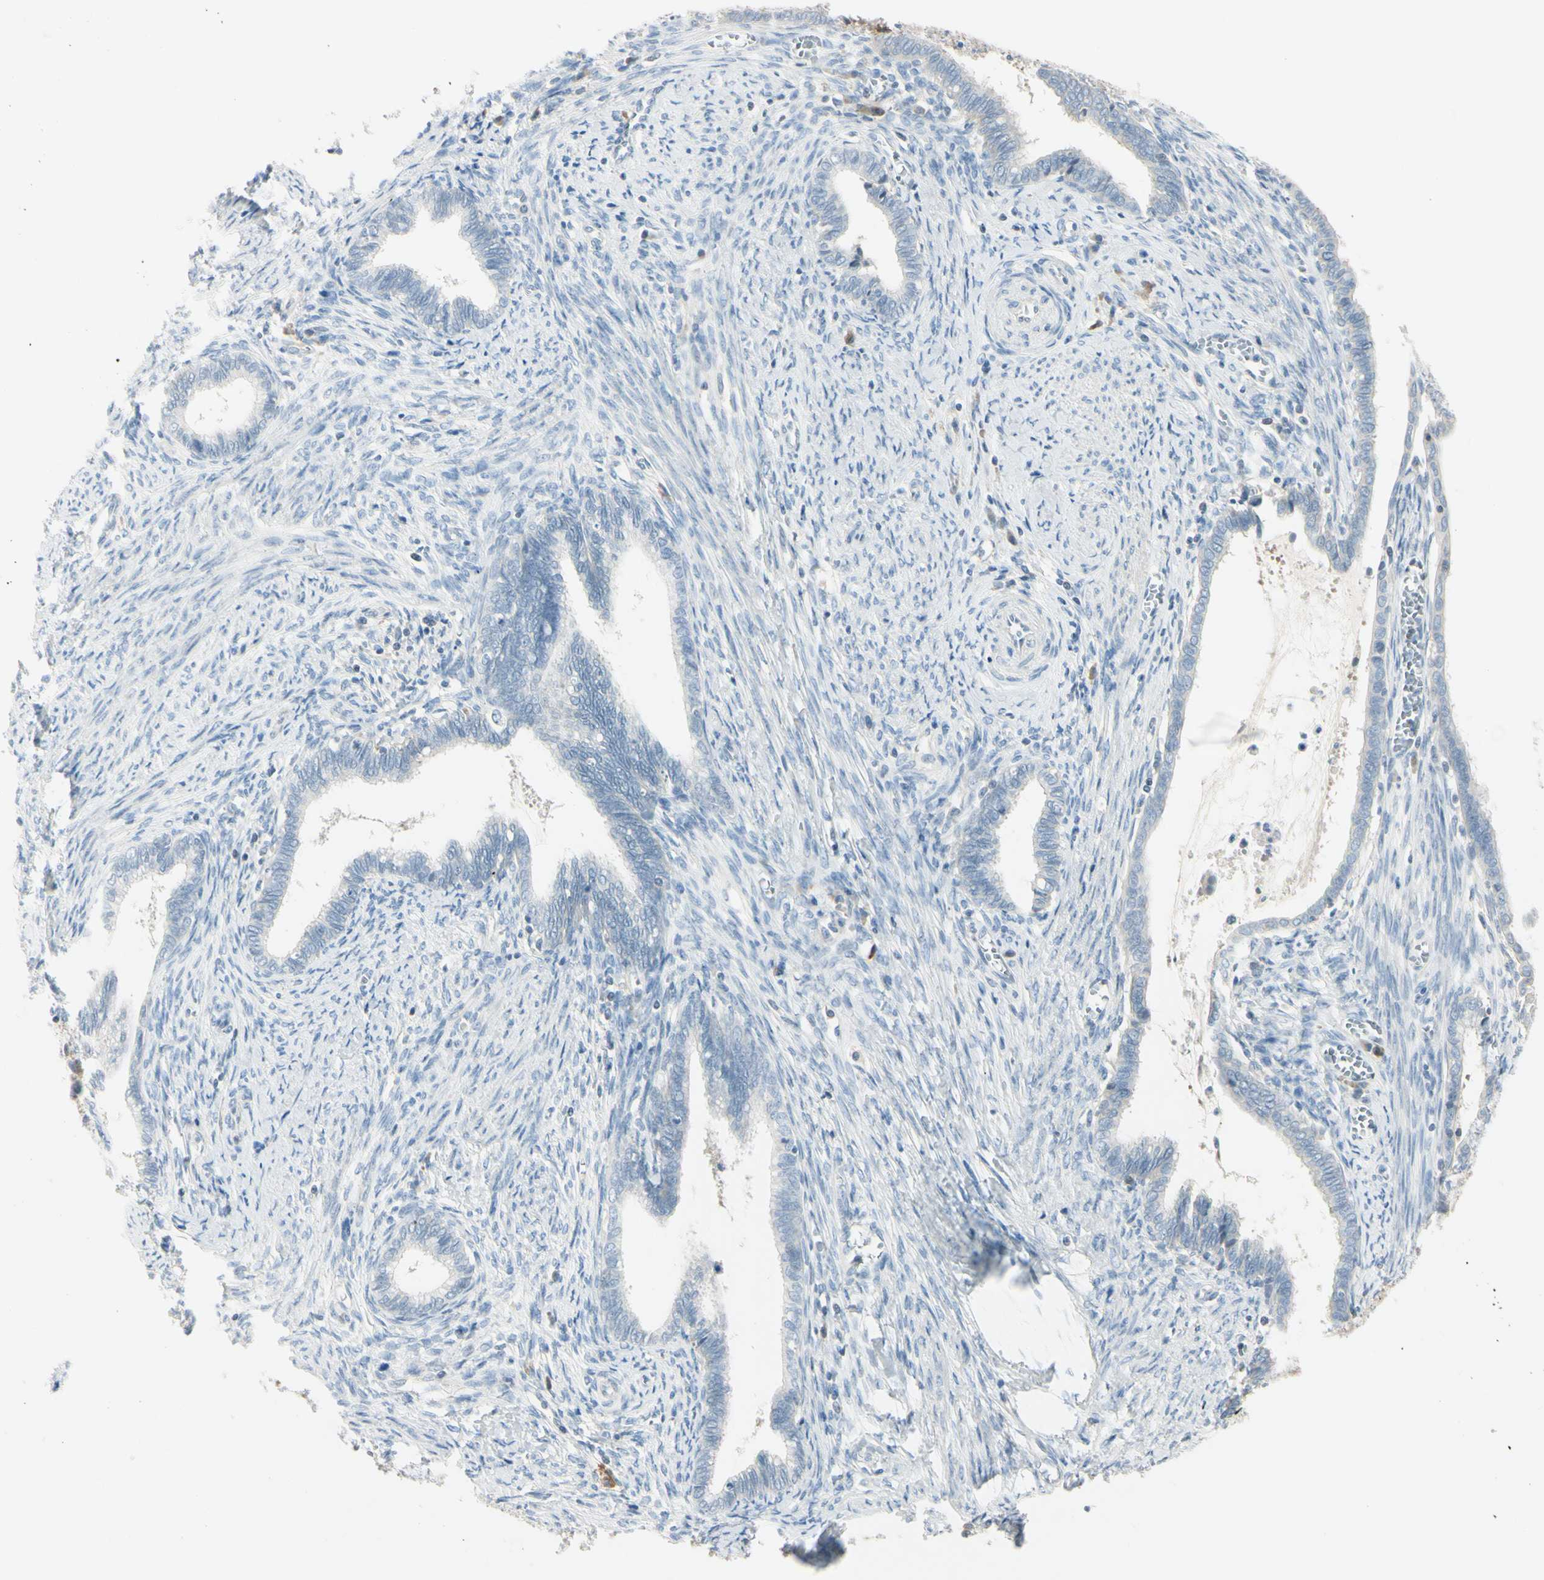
{"staining": {"intensity": "negative", "quantity": "none", "location": "none"}, "tissue": "cervical cancer", "cell_type": "Tumor cells", "image_type": "cancer", "snomed": [{"axis": "morphology", "description": "Adenocarcinoma, NOS"}, {"axis": "topography", "description": "Cervix"}], "caption": "Cervical cancer (adenocarcinoma) was stained to show a protein in brown. There is no significant expression in tumor cells.", "gene": "ASB9", "patient": {"sex": "female", "age": 44}}